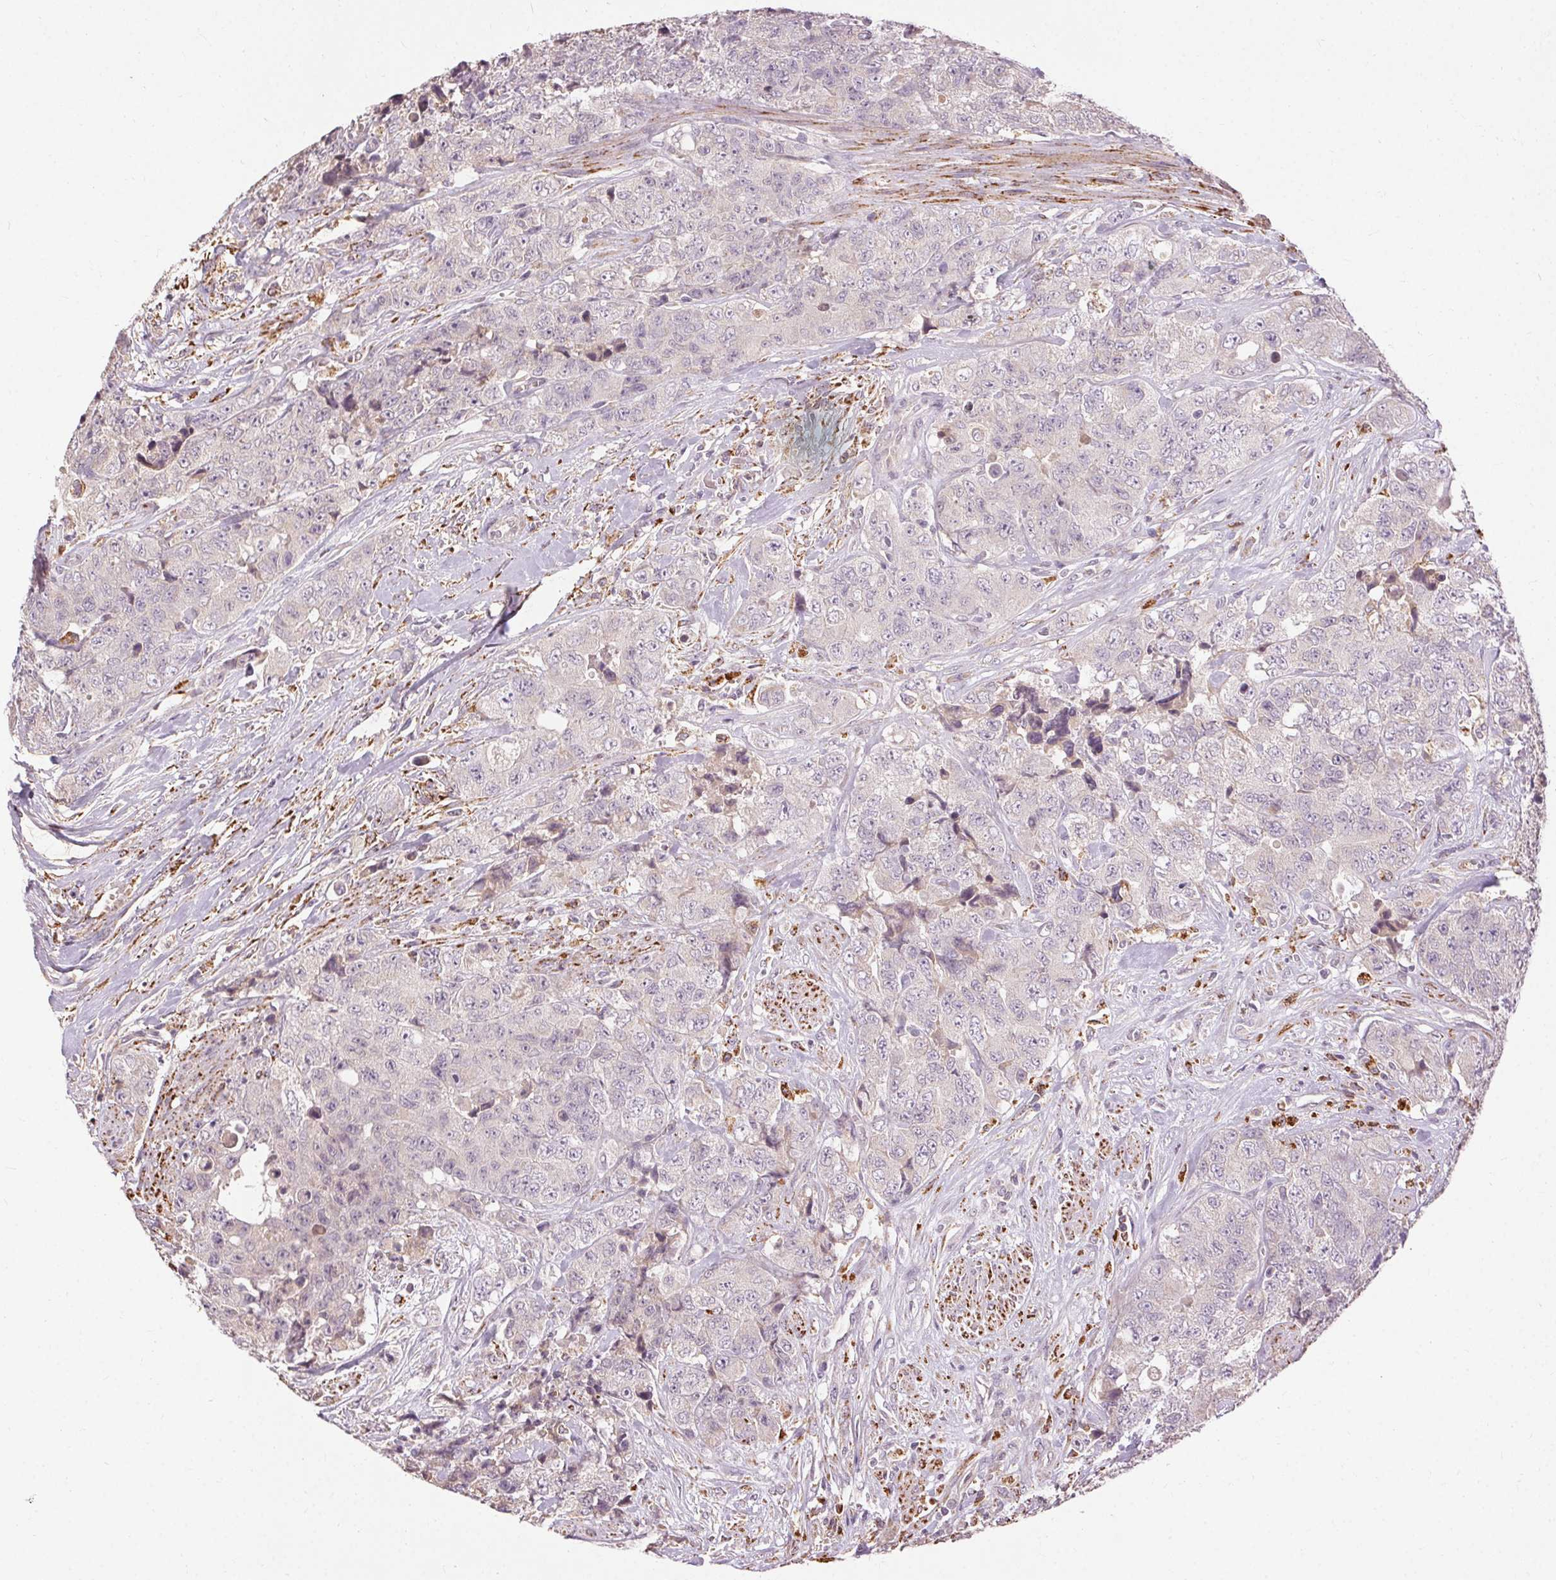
{"staining": {"intensity": "negative", "quantity": "none", "location": "none"}, "tissue": "urothelial cancer", "cell_type": "Tumor cells", "image_type": "cancer", "snomed": [{"axis": "morphology", "description": "Urothelial carcinoma, High grade"}, {"axis": "topography", "description": "Urinary bladder"}], "caption": "Human urothelial cancer stained for a protein using IHC displays no positivity in tumor cells.", "gene": "REP15", "patient": {"sex": "female", "age": 78}}